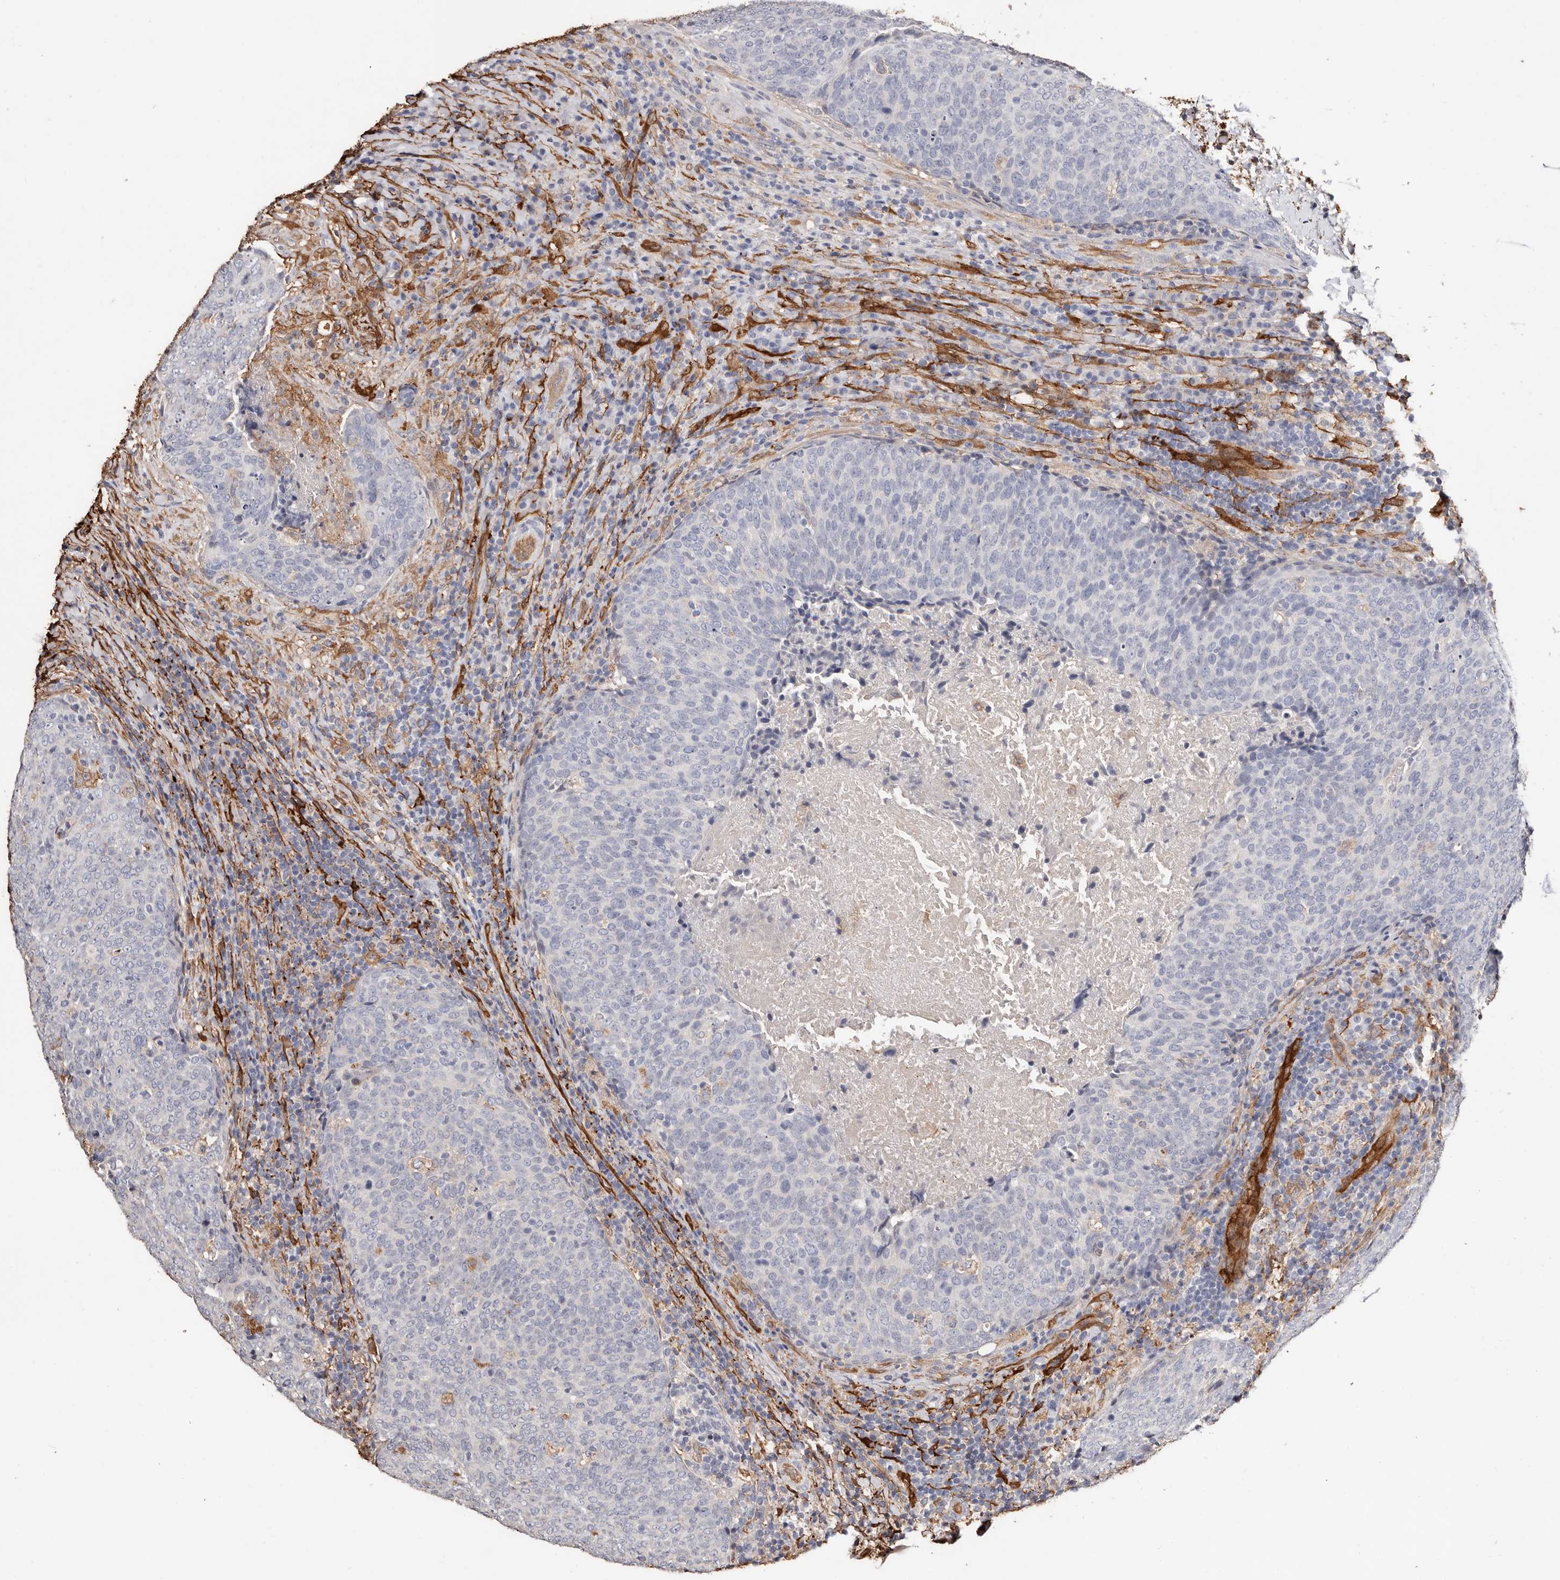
{"staining": {"intensity": "negative", "quantity": "none", "location": "none"}, "tissue": "head and neck cancer", "cell_type": "Tumor cells", "image_type": "cancer", "snomed": [{"axis": "morphology", "description": "Squamous cell carcinoma, NOS"}, {"axis": "morphology", "description": "Squamous cell carcinoma, metastatic, NOS"}, {"axis": "topography", "description": "Lymph node"}, {"axis": "topography", "description": "Head-Neck"}], "caption": "Immunohistochemistry (IHC) of human head and neck squamous cell carcinoma exhibits no positivity in tumor cells.", "gene": "TGM2", "patient": {"sex": "male", "age": 62}}